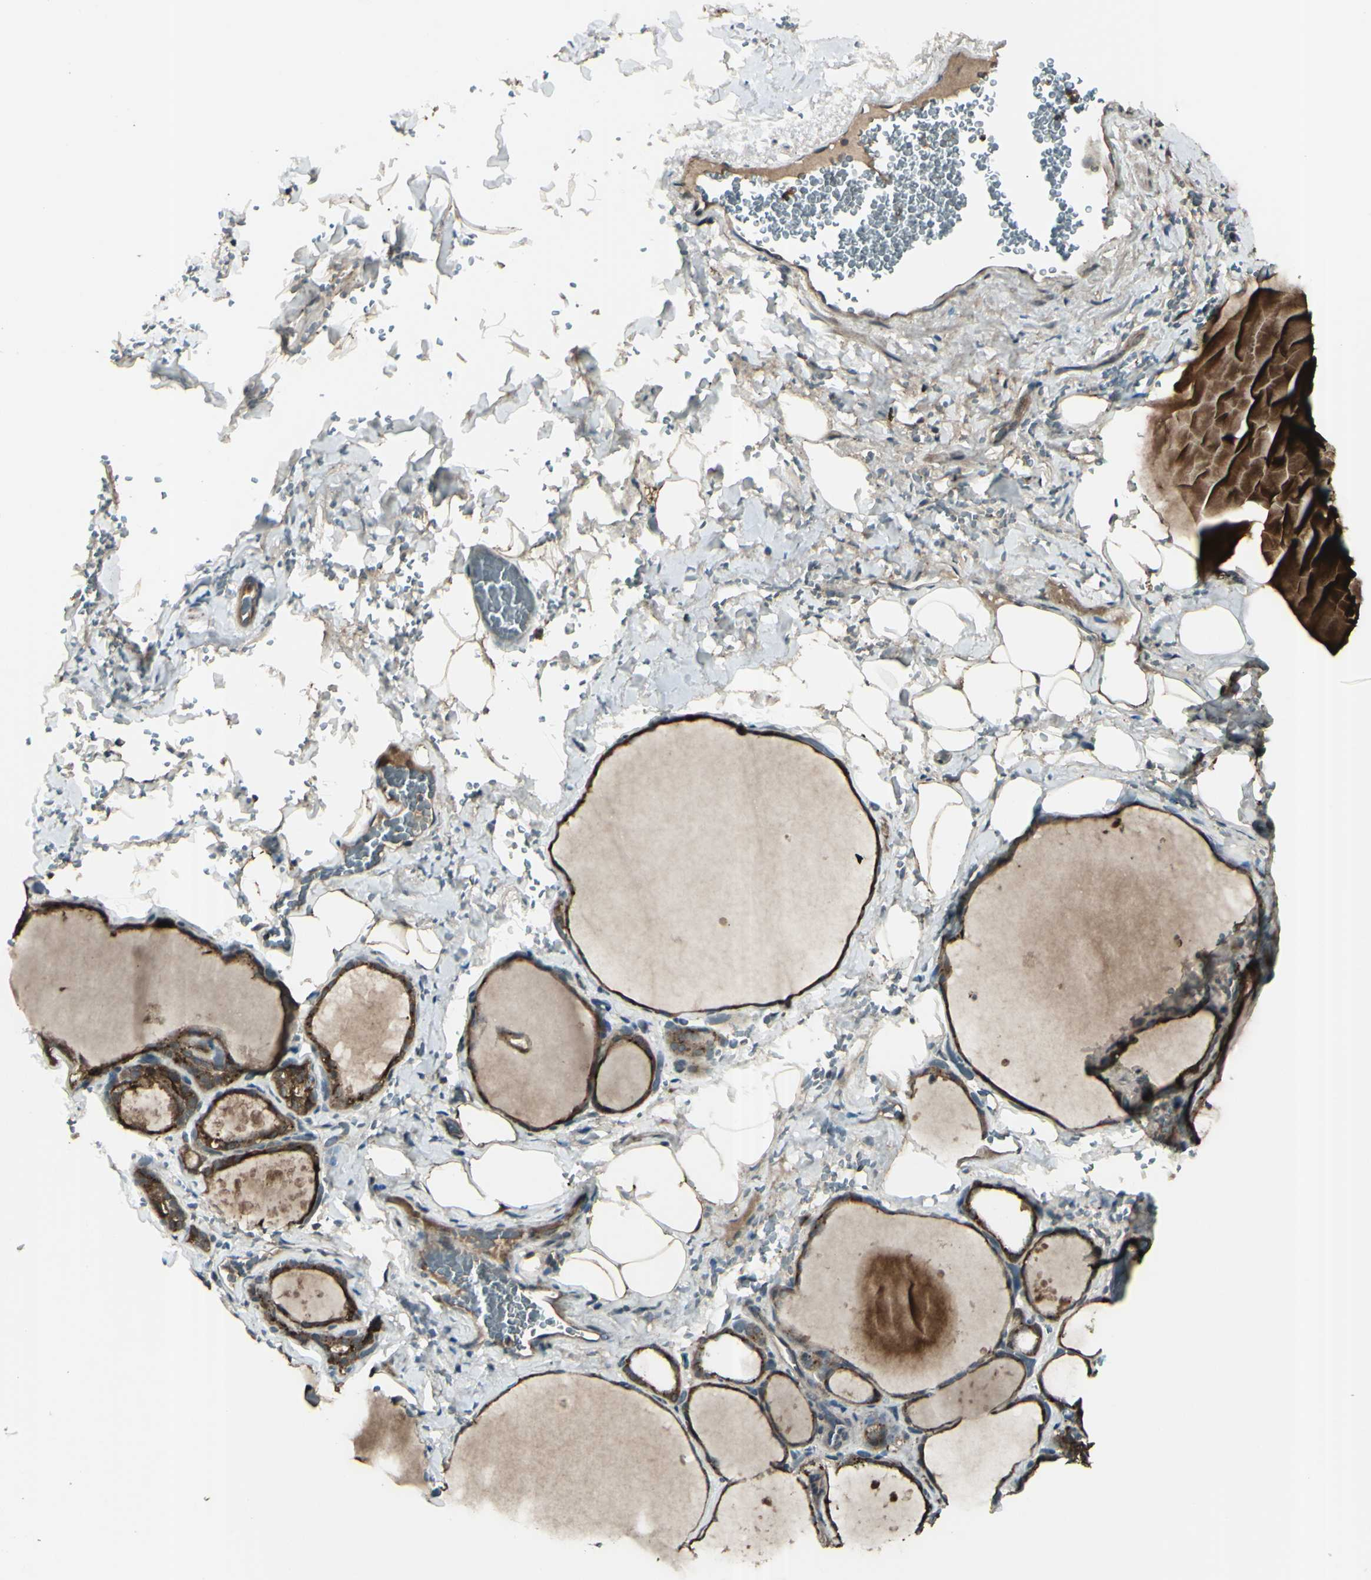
{"staining": {"intensity": "strong", "quantity": "25%-75%", "location": "cytoplasmic/membranous"}, "tissue": "thyroid gland", "cell_type": "Glandular cells", "image_type": "normal", "snomed": [{"axis": "morphology", "description": "Normal tissue, NOS"}, {"axis": "topography", "description": "Thyroid gland"}], "caption": "High-power microscopy captured an immunohistochemistry image of normal thyroid gland, revealing strong cytoplasmic/membranous staining in about 25%-75% of glandular cells.", "gene": "GNAS", "patient": {"sex": "male", "age": 61}}